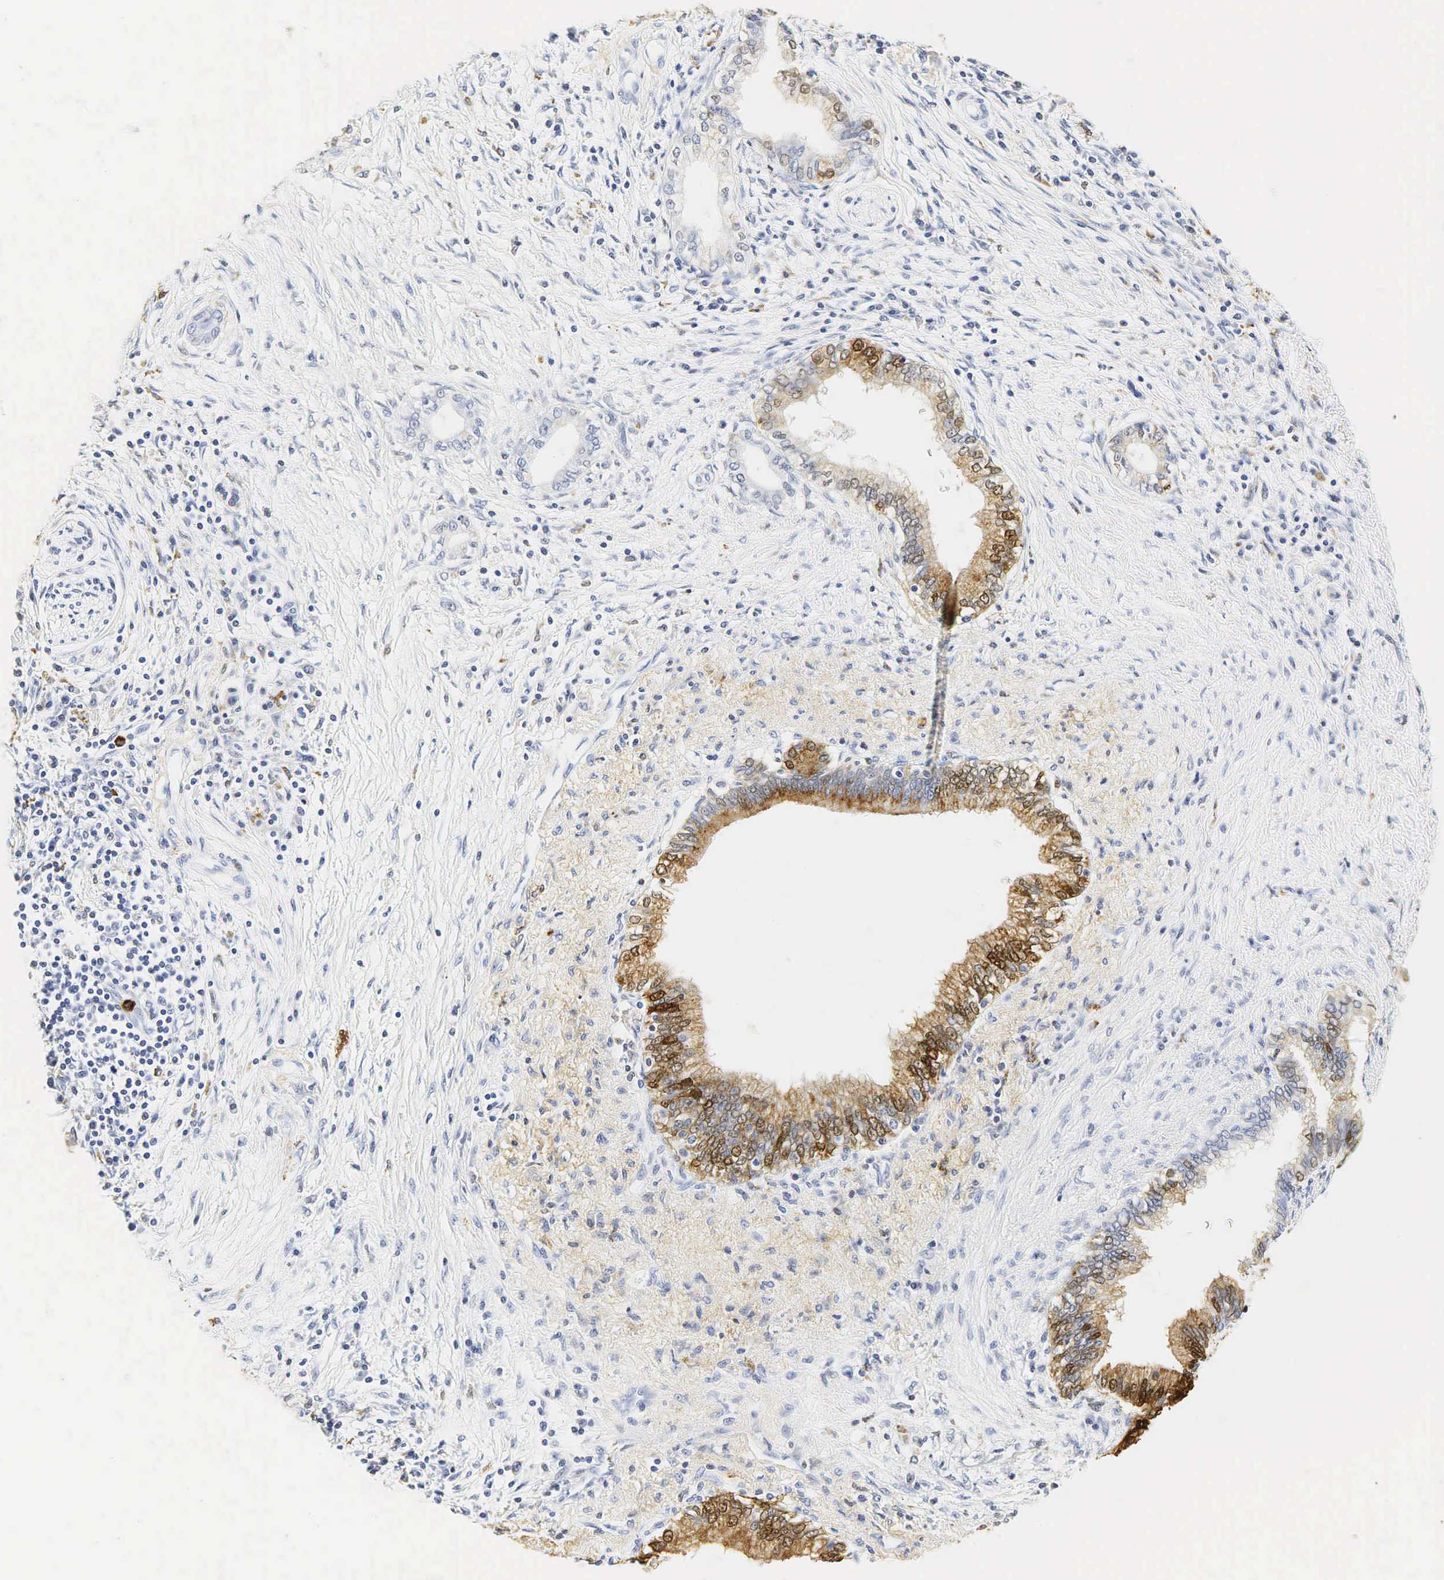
{"staining": {"intensity": "weak", "quantity": "25%-75%", "location": "cytoplasmic/membranous"}, "tissue": "pancreatic cancer", "cell_type": "Tumor cells", "image_type": "cancer", "snomed": [{"axis": "morphology", "description": "Adenocarcinoma, NOS"}, {"axis": "topography", "description": "Pancreas"}], "caption": "This micrograph demonstrates immunohistochemistry (IHC) staining of human pancreatic cancer (adenocarcinoma), with low weak cytoplasmic/membranous expression in approximately 25%-75% of tumor cells.", "gene": "LYZ", "patient": {"sex": "female", "age": 64}}